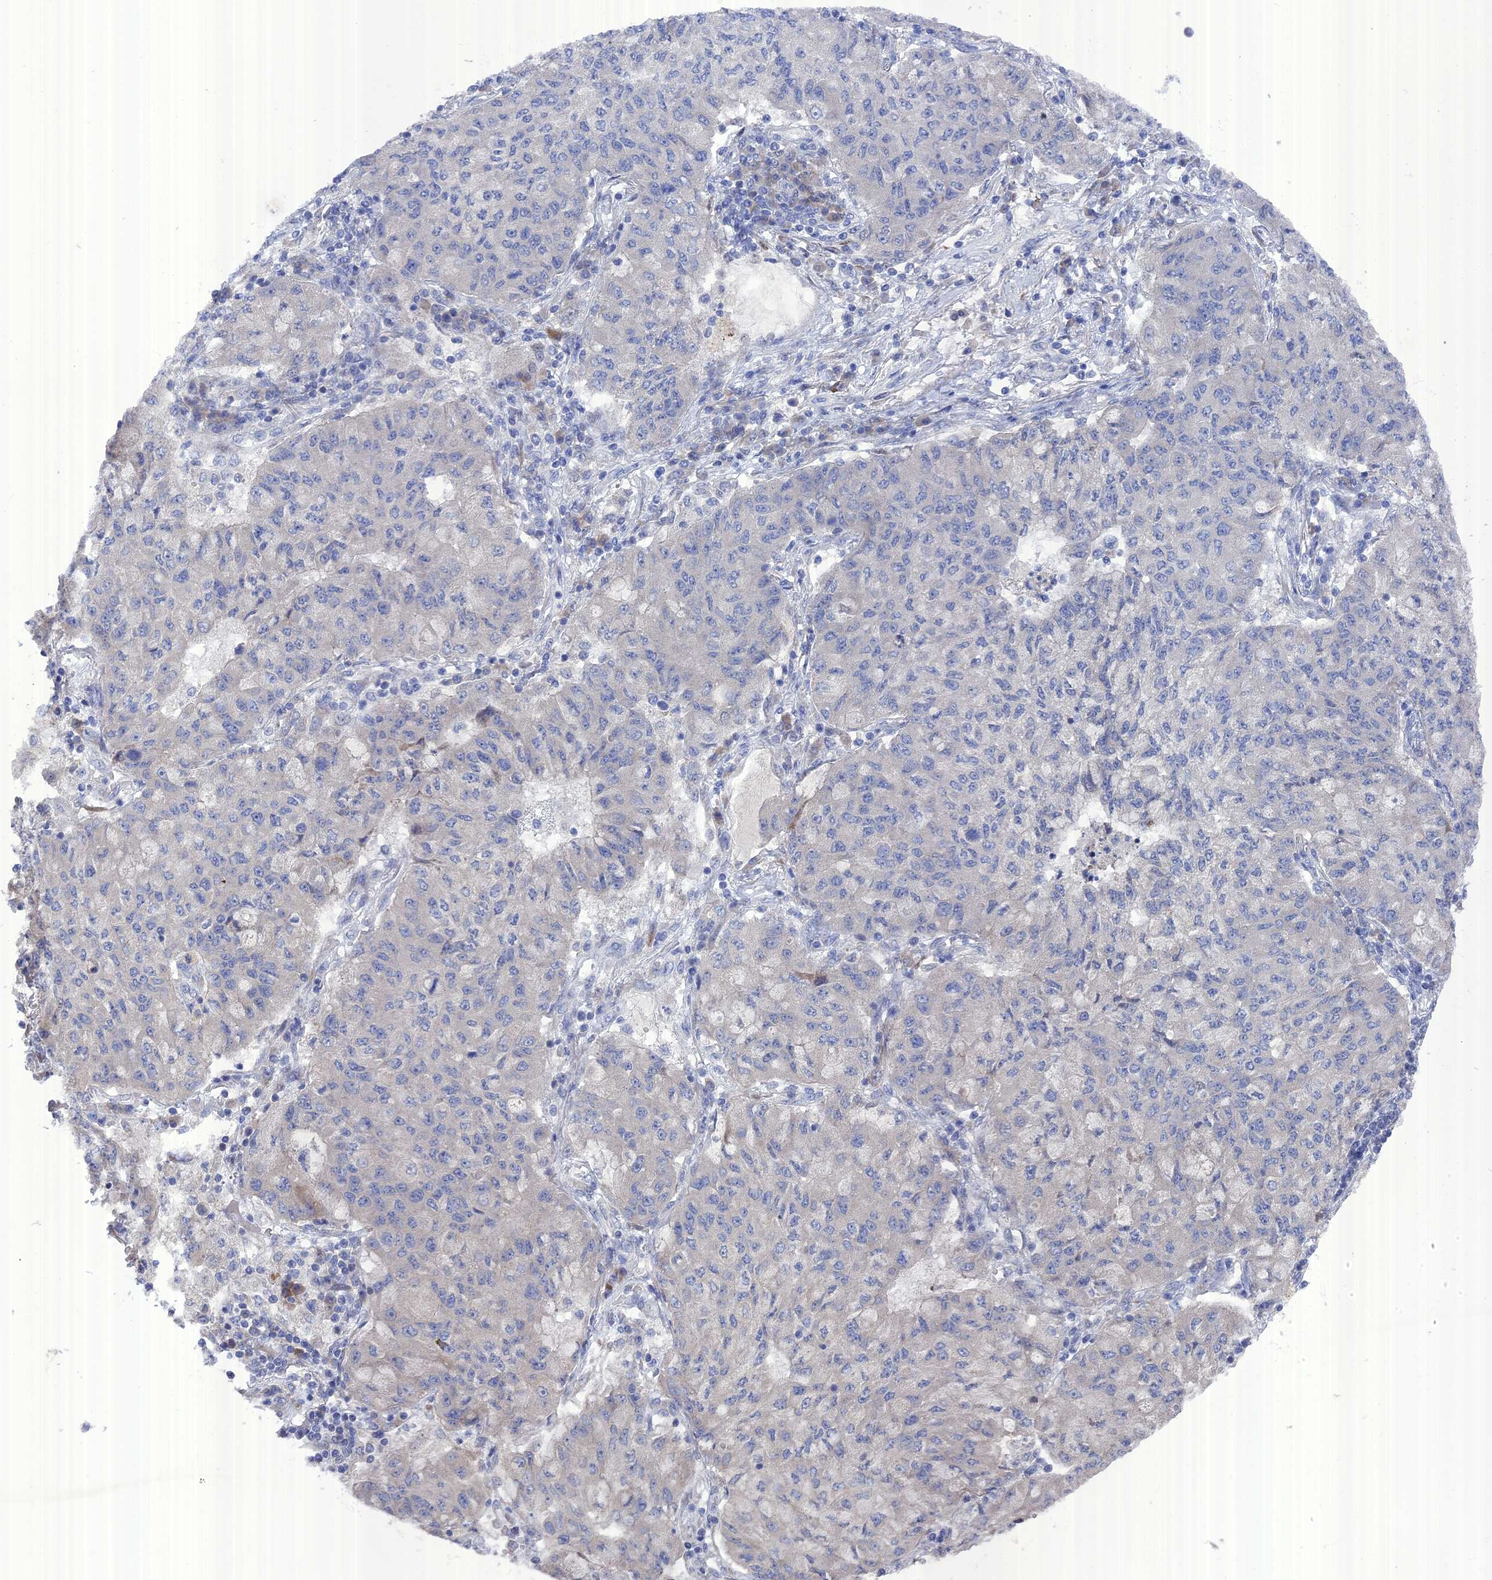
{"staining": {"intensity": "negative", "quantity": "none", "location": "none"}, "tissue": "lung cancer", "cell_type": "Tumor cells", "image_type": "cancer", "snomed": [{"axis": "morphology", "description": "Squamous cell carcinoma, NOS"}, {"axis": "topography", "description": "Lung"}], "caption": "A micrograph of human lung cancer is negative for staining in tumor cells.", "gene": "TMEM161A", "patient": {"sex": "male", "age": 74}}